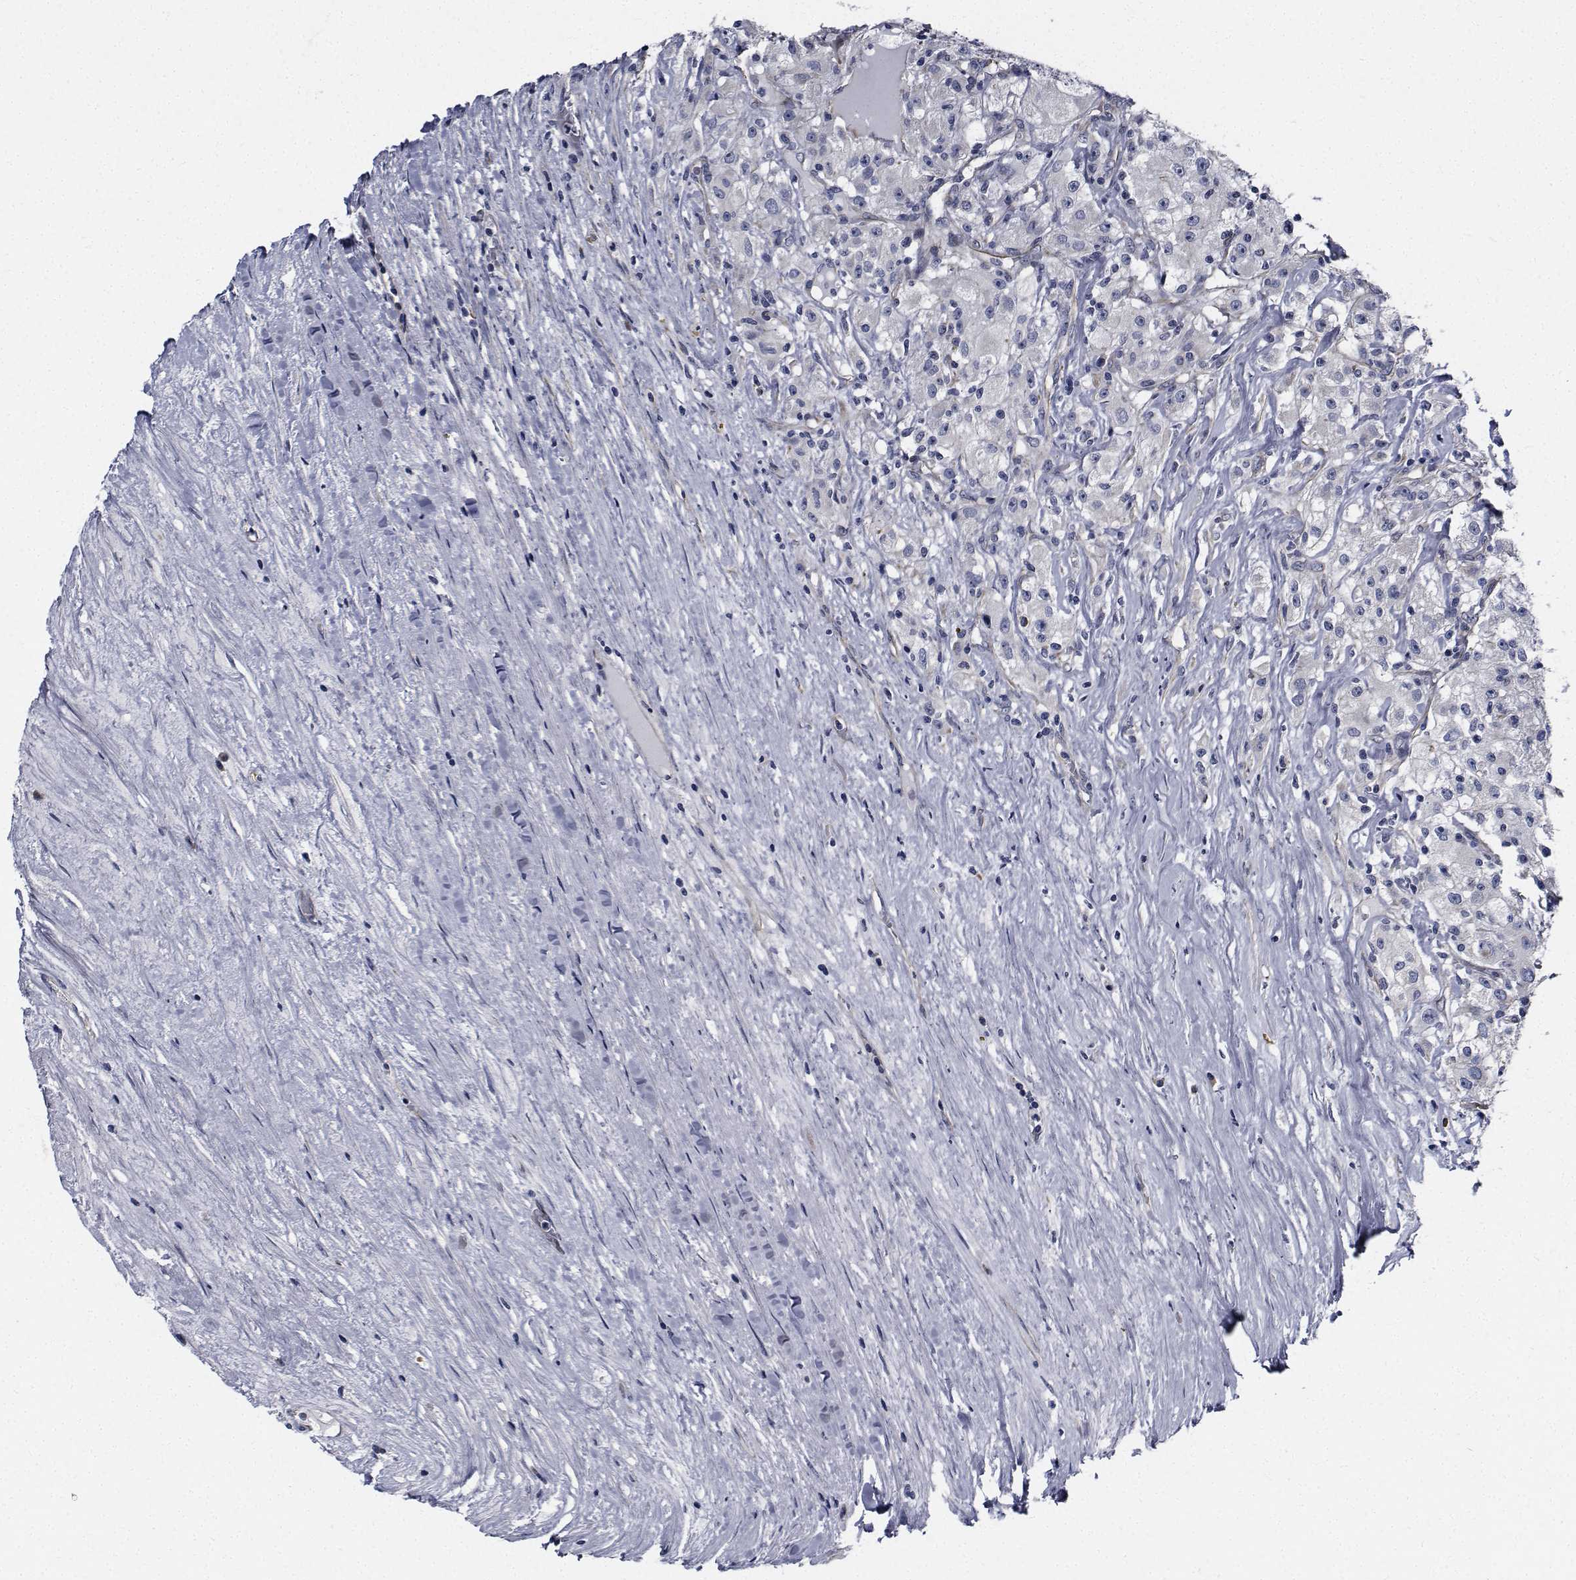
{"staining": {"intensity": "negative", "quantity": "none", "location": "none"}, "tissue": "renal cancer", "cell_type": "Tumor cells", "image_type": "cancer", "snomed": [{"axis": "morphology", "description": "Adenocarcinoma, NOS"}, {"axis": "topography", "description": "Kidney"}], "caption": "Adenocarcinoma (renal) was stained to show a protein in brown. There is no significant positivity in tumor cells.", "gene": "TTBK1", "patient": {"sex": "female", "age": 67}}